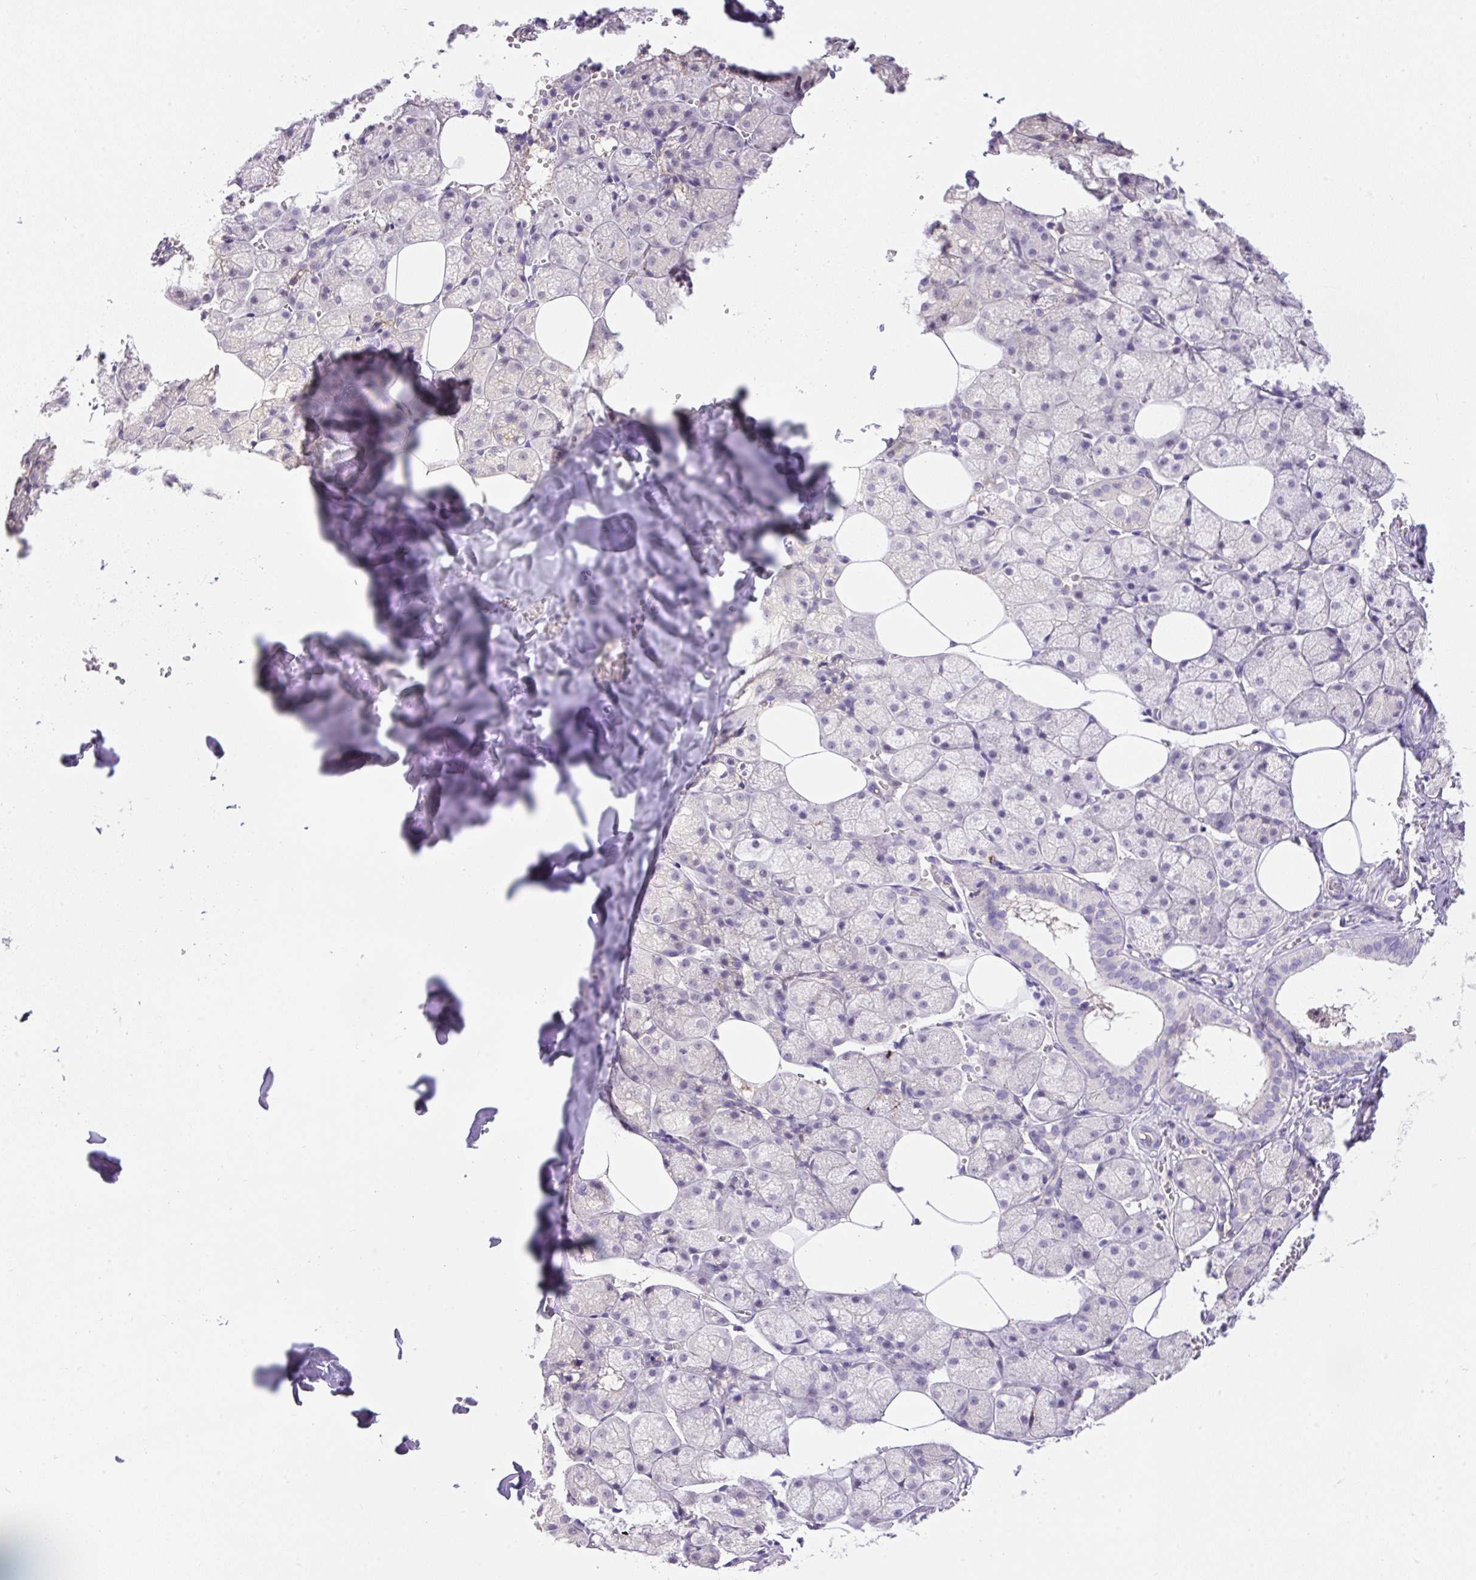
{"staining": {"intensity": "weak", "quantity": "<25%", "location": "cytoplasmic/membranous"}, "tissue": "salivary gland", "cell_type": "Glandular cells", "image_type": "normal", "snomed": [{"axis": "morphology", "description": "Normal tissue, NOS"}, {"axis": "topography", "description": "Salivary gland"}, {"axis": "topography", "description": "Peripheral nerve tissue"}], "caption": "The micrograph demonstrates no significant positivity in glandular cells of salivary gland. (DAB IHC, high magnification).", "gene": "TDRD15", "patient": {"sex": "male", "age": 38}}